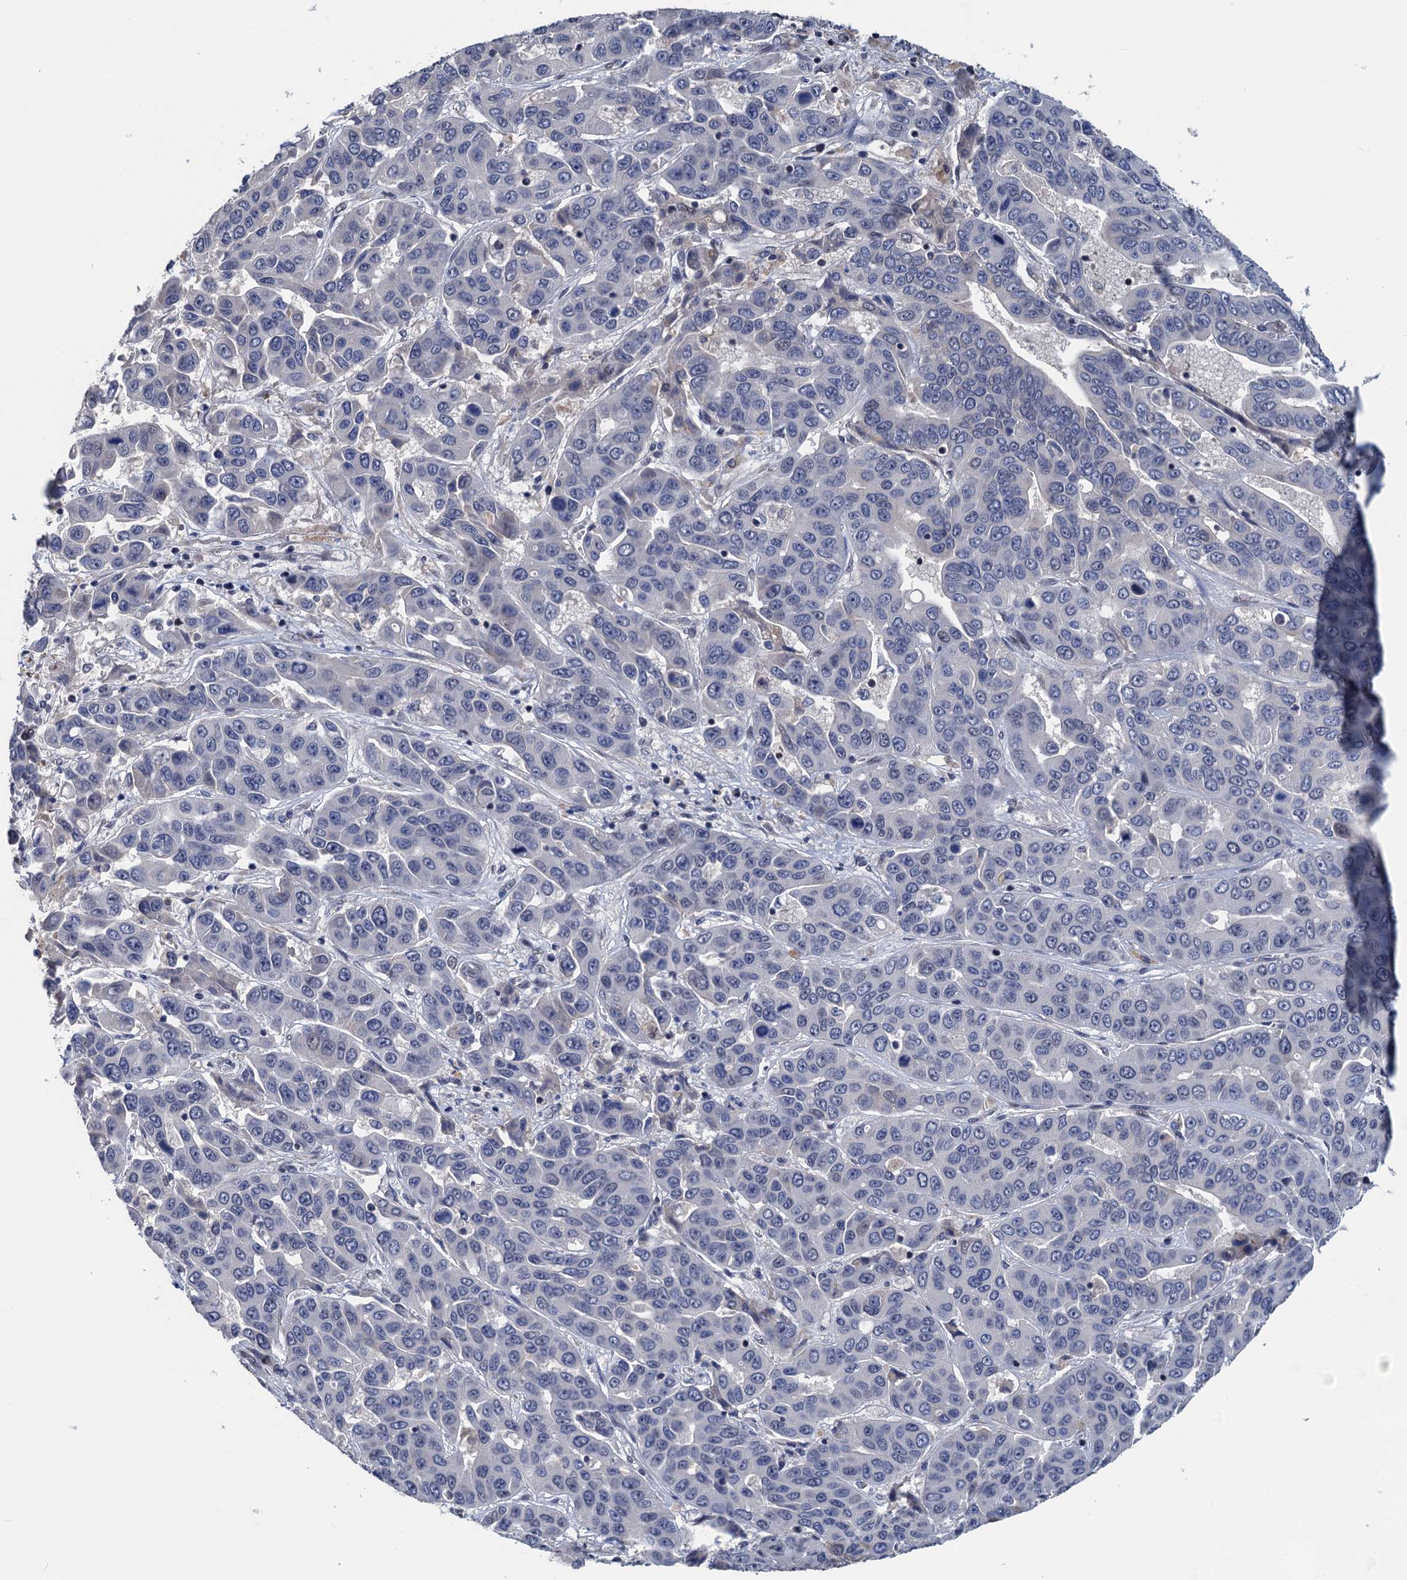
{"staining": {"intensity": "negative", "quantity": "none", "location": "none"}, "tissue": "liver cancer", "cell_type": "Tumor cells", "image_type": "cancer", "snomed": [{"axis": "morphology", "description": "Cholangiocarcinoma"}, {"axis": "topography", "description": "Liver"}], "caption": "There is no significant positivity in tumor cells of liver cancer (cholangiocarcinoma).", "gene": "ART5", "patient": {"sex": "female", "age": 52}}